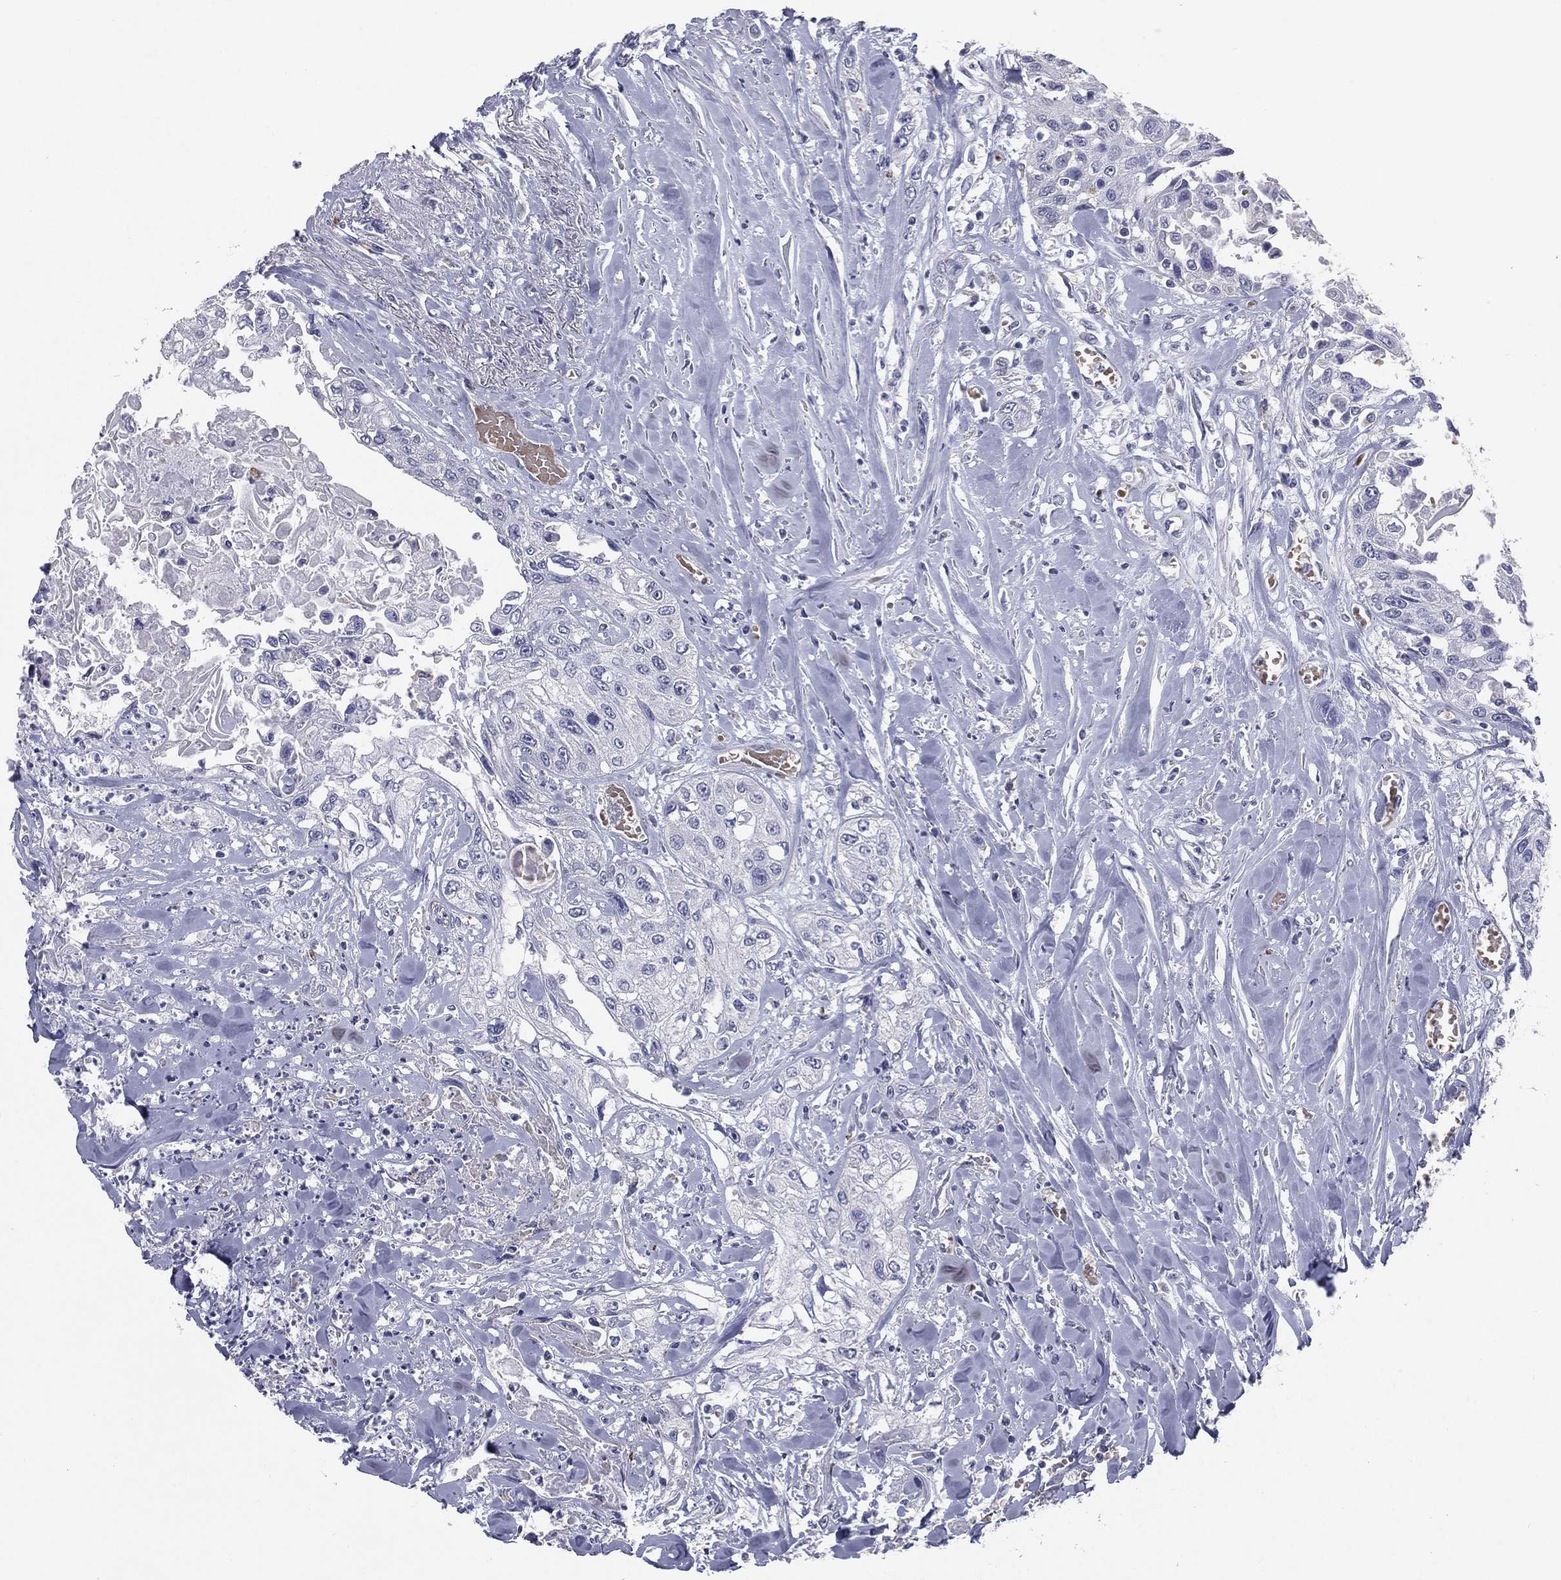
{"staining": {"intensity": "negative", "quantity": "none", "location": "none"}, "tissue": "head and neck cancer", "cell_type": "Tumor cells", "image_type": "cancer", "snomed": [{"axis": "morphology", "description": "Normal tissue, NOS"}, {"axis": "morphology", "description": "Squamous cell carcinoma, NOS"}, {"axis": "topography", "description": "Oral tissue"}, {"axis": "topography", "description": "Peripheral nerve tissue"}, {"axis": "topography", "description": "Head-Neck"}], "caption": "Human head and neck cancer stained for a protein using IHC exhibits no expression in tumor cells.", "gene": "ESX1", "patient": {"sex": "female", "age": 59}}